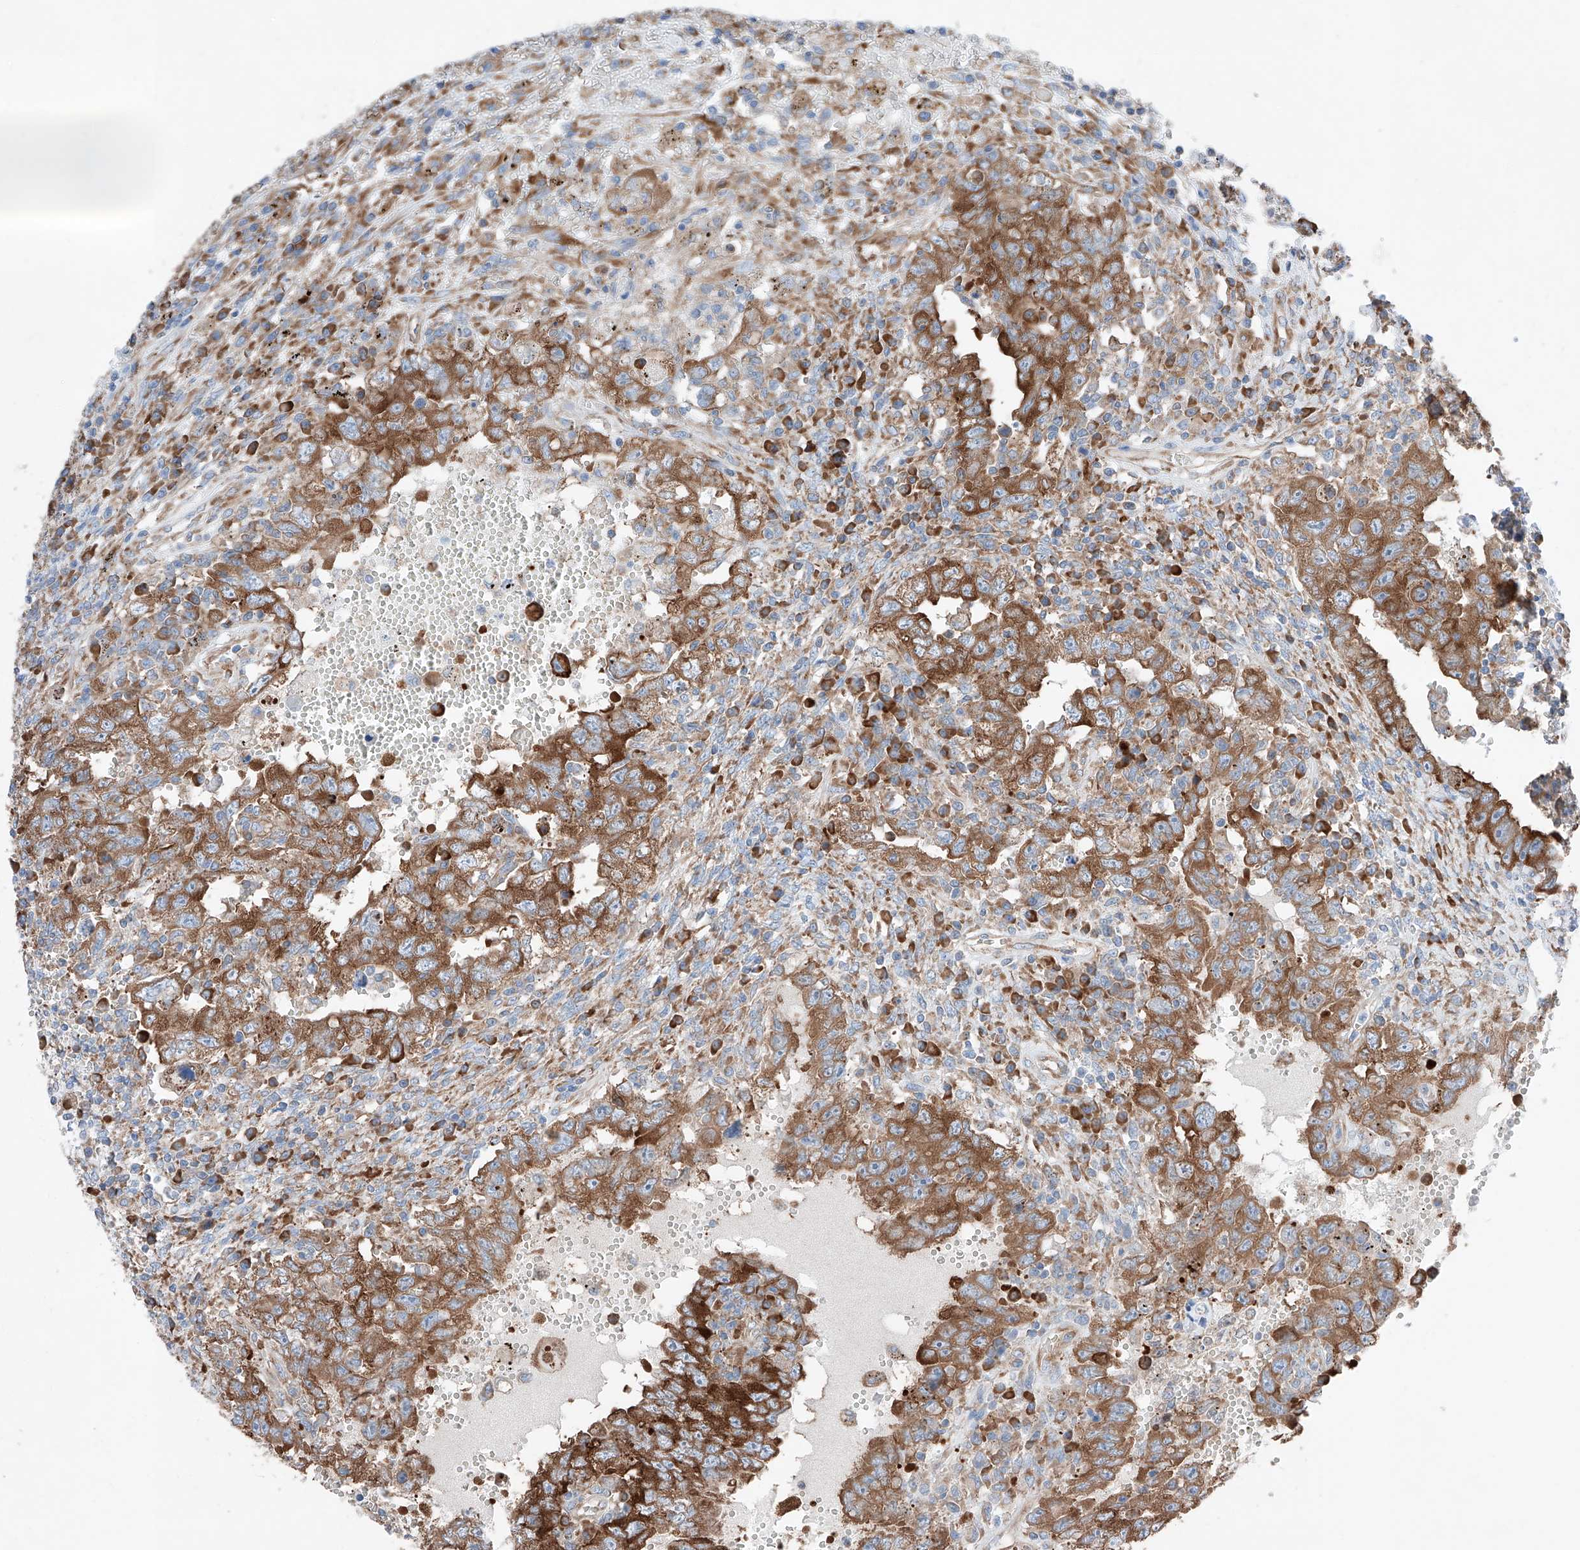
{"staining": {"intensity": "moderate", "quantity": ">75%", "location": "cytoplasmic/membranous"}, "tissue": "testis cancer", "cell_type": "Tumor cells", "image_type": "cancer", "snomed": [{"axis": "morphology", "description": "Carcinoma, Embryonal, NOS"}, {"axis": "topography", "description": "Testis"}], "caption": "Protein staining by immunohistochemistry (IHC) reveals moderate cytoplasmic/membranous expression in approximately >75% of tumor cells in testis cancer (embryonal carcinoma).", "gene": "CRELD1", "patient": {"sex": "male", "age": 26}}